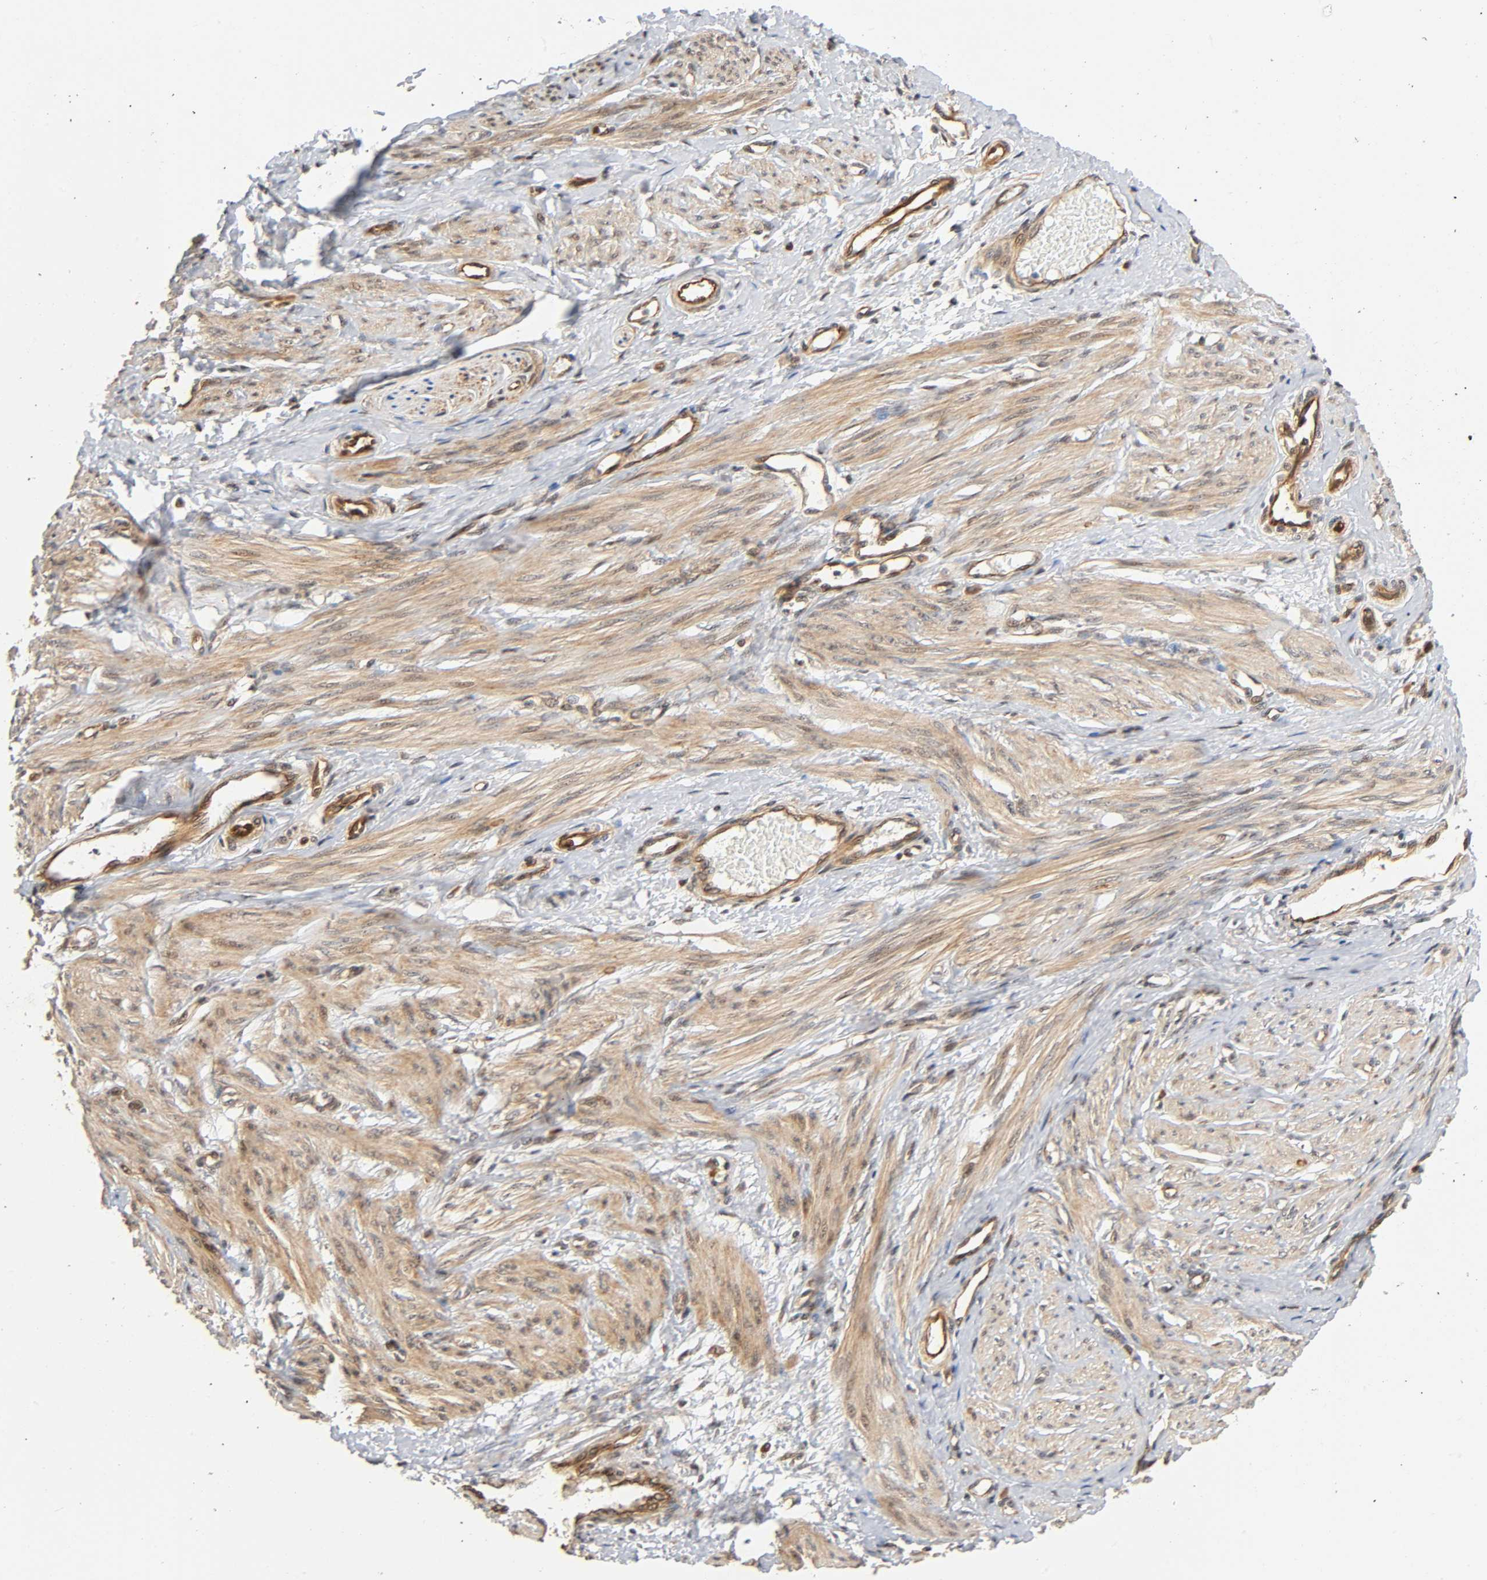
{"staining": {"intensity": "weak", "quantity": ">75%", "location": "cytoplasmic/membranous,nuclear"}, "tissue": "smooth muscle", "cell_type": "Smooth muscle cells", "image_type": "normal", "snomed": [{"axis": "morphology", "description": "Normal tissue, NOS"}, {"axis": "topography", "description": "Smooth muscle"}, {"axis": "topography", "description": "Uterus"}], "caption": "A high-resolution histopathology image shows immunohistochemistry staining of normal smooth muscle, which reveals weak cytoplasmic/membranous,nuclear staining in approximately >75% of smooth muscle cells.", "gene": "IQCJ", "patient": {"sex": "female", "age": 39}}